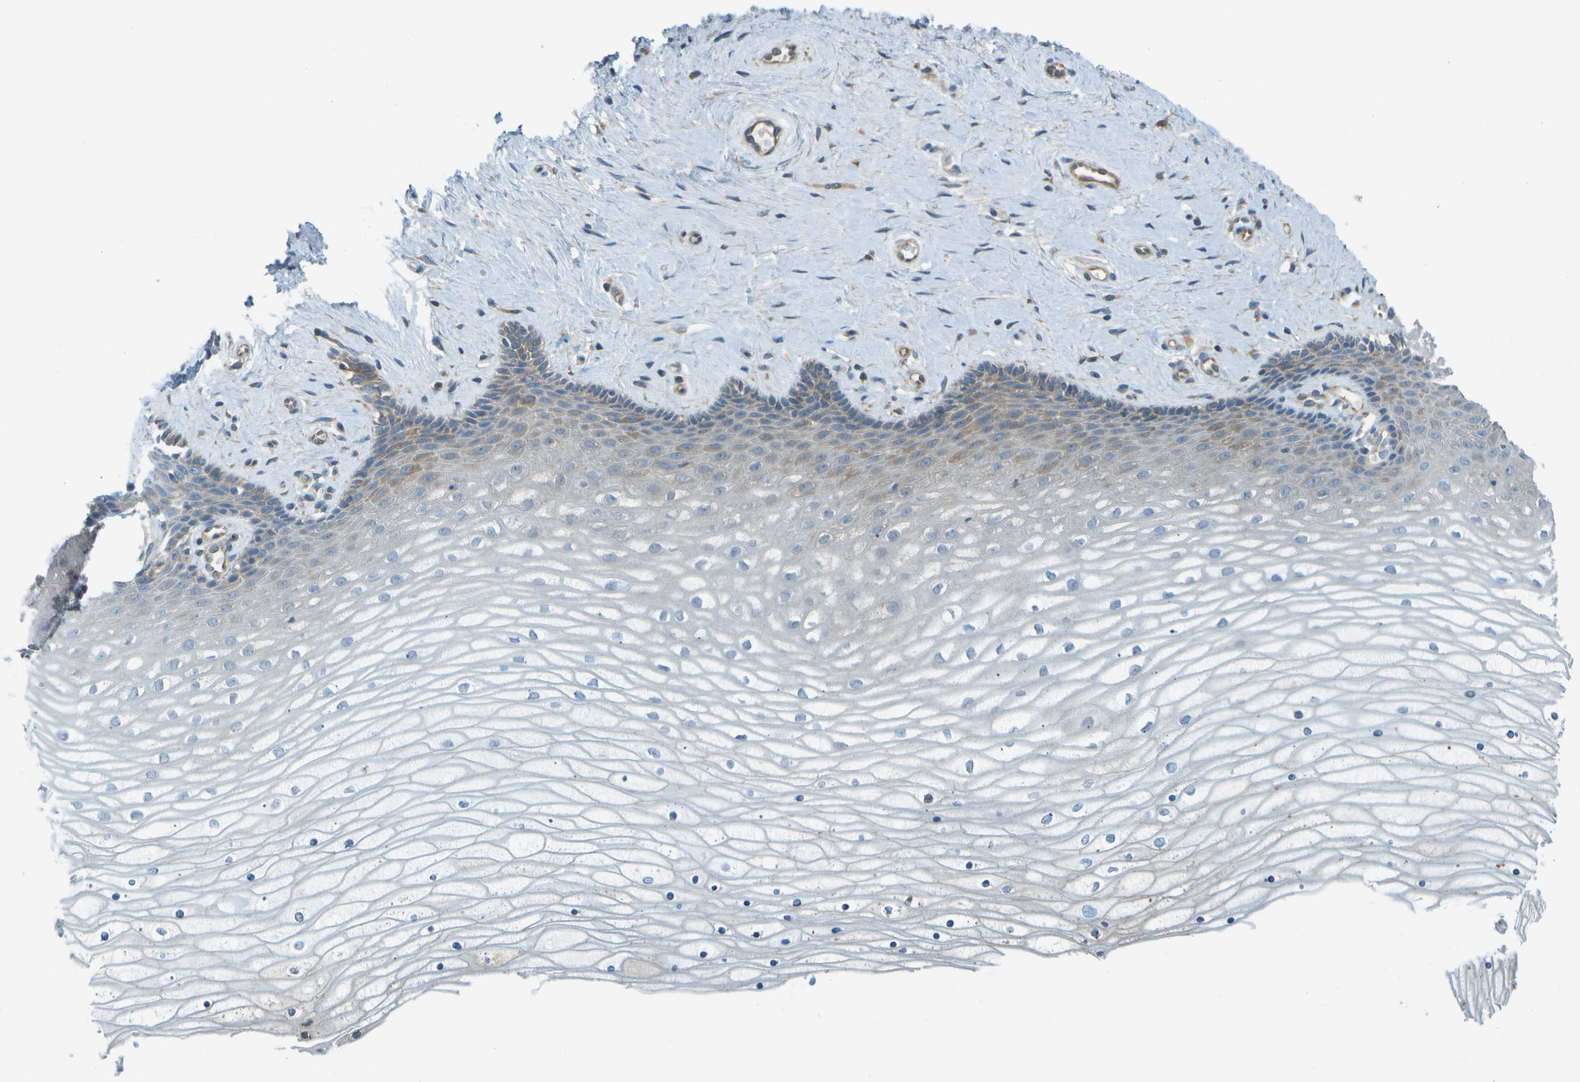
{"staining": {"intensity": "moderate", "quantity": ">75%", "location": "cytoplasmic/membranous"}, "tissue": "cervix", "cell_type": "Glandular cells", "image_type": "normal", "snomed": [{"axis": "morphology", "description": "Normal tissue, NOS"}, {"axis": "topography", "description": "Cervix"}], "caption": "Cervix stained with a brown dye demonstrates moderate cytoplasmic/membranous positive expression in approximately >75% of glandular cells.", "gene": "WNK2", "patient": {"sex": "female", "age": 39}}